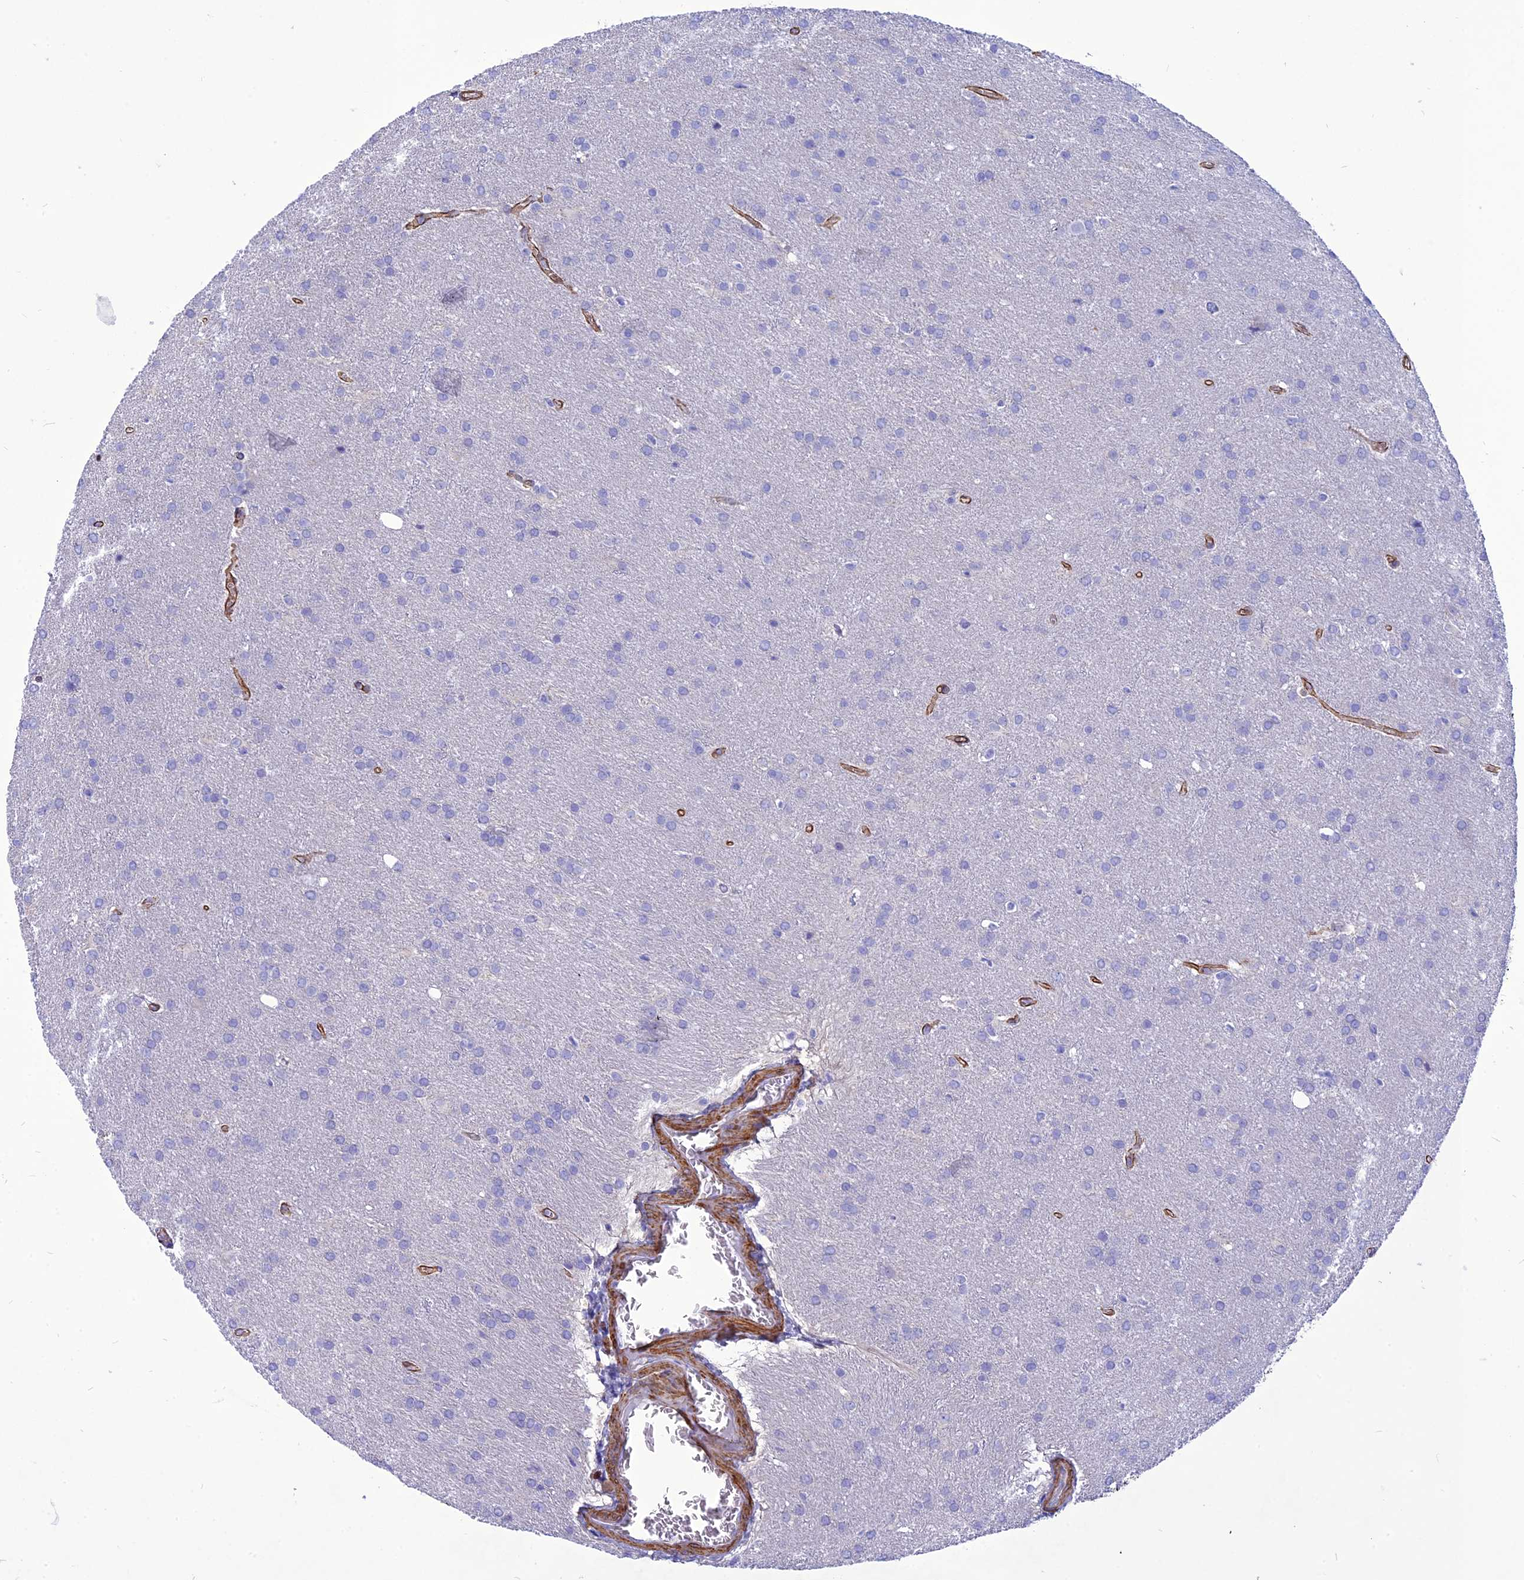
{"staining": {"intensity": "negative", "quantity": "none", "location": "none"}, "tissue": "glioma", "cell_type": "Tumor cells", "image_type": "cancer", "snomed": [{"axis": "morphology", "description": "Glioma, malignant, Low grade"}, {"axis": "topography", "description": "Brain"}], "caption": "A photomicrograph of glioma stained for a protein exhibits no brown staining in tumor cells.", "gene": "NKD1", "patient": {"sex": "female", "age": 32}}